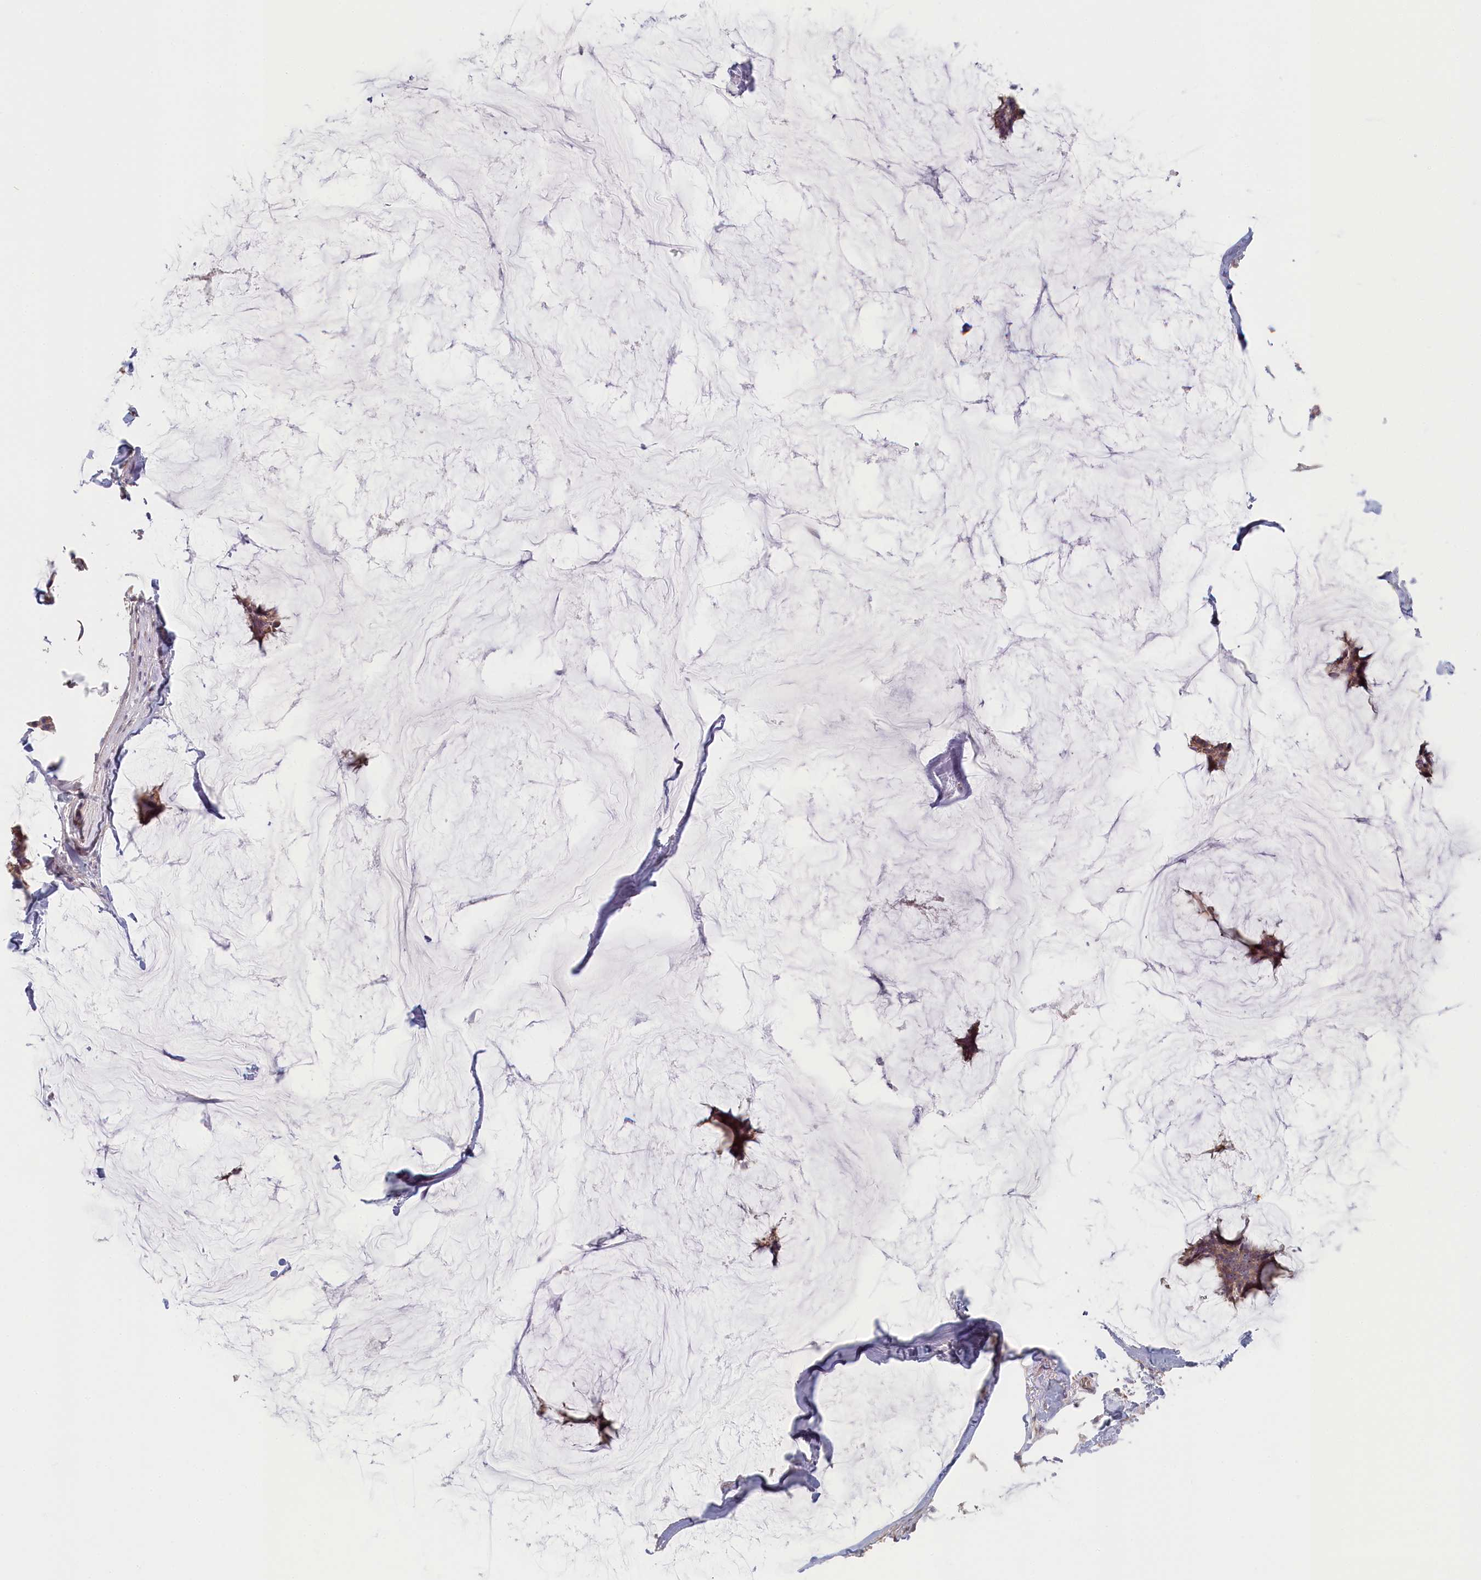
{"staining": {"intensity": "weak", "quantity": ">75%", "location": "cytoplasmic/membranous"}, "tissue": "breast cancer", "cell_type": "Tumor cells", "image_type": "cancer", "snomed": [{"axis": "morphology", "description": "Duct carcinoma"}, {"axis": "topography", "description": "Breast"}], "caption": "This is a micrograph of immunohistochemistry (IHC) staining of breast cancer (intraductal carcinoma), which shows weak positivity in the cytoplasmic/membranous of tumor cells.", "gene": "INTS4", "patient": {"sex": "female", "age": 93}}